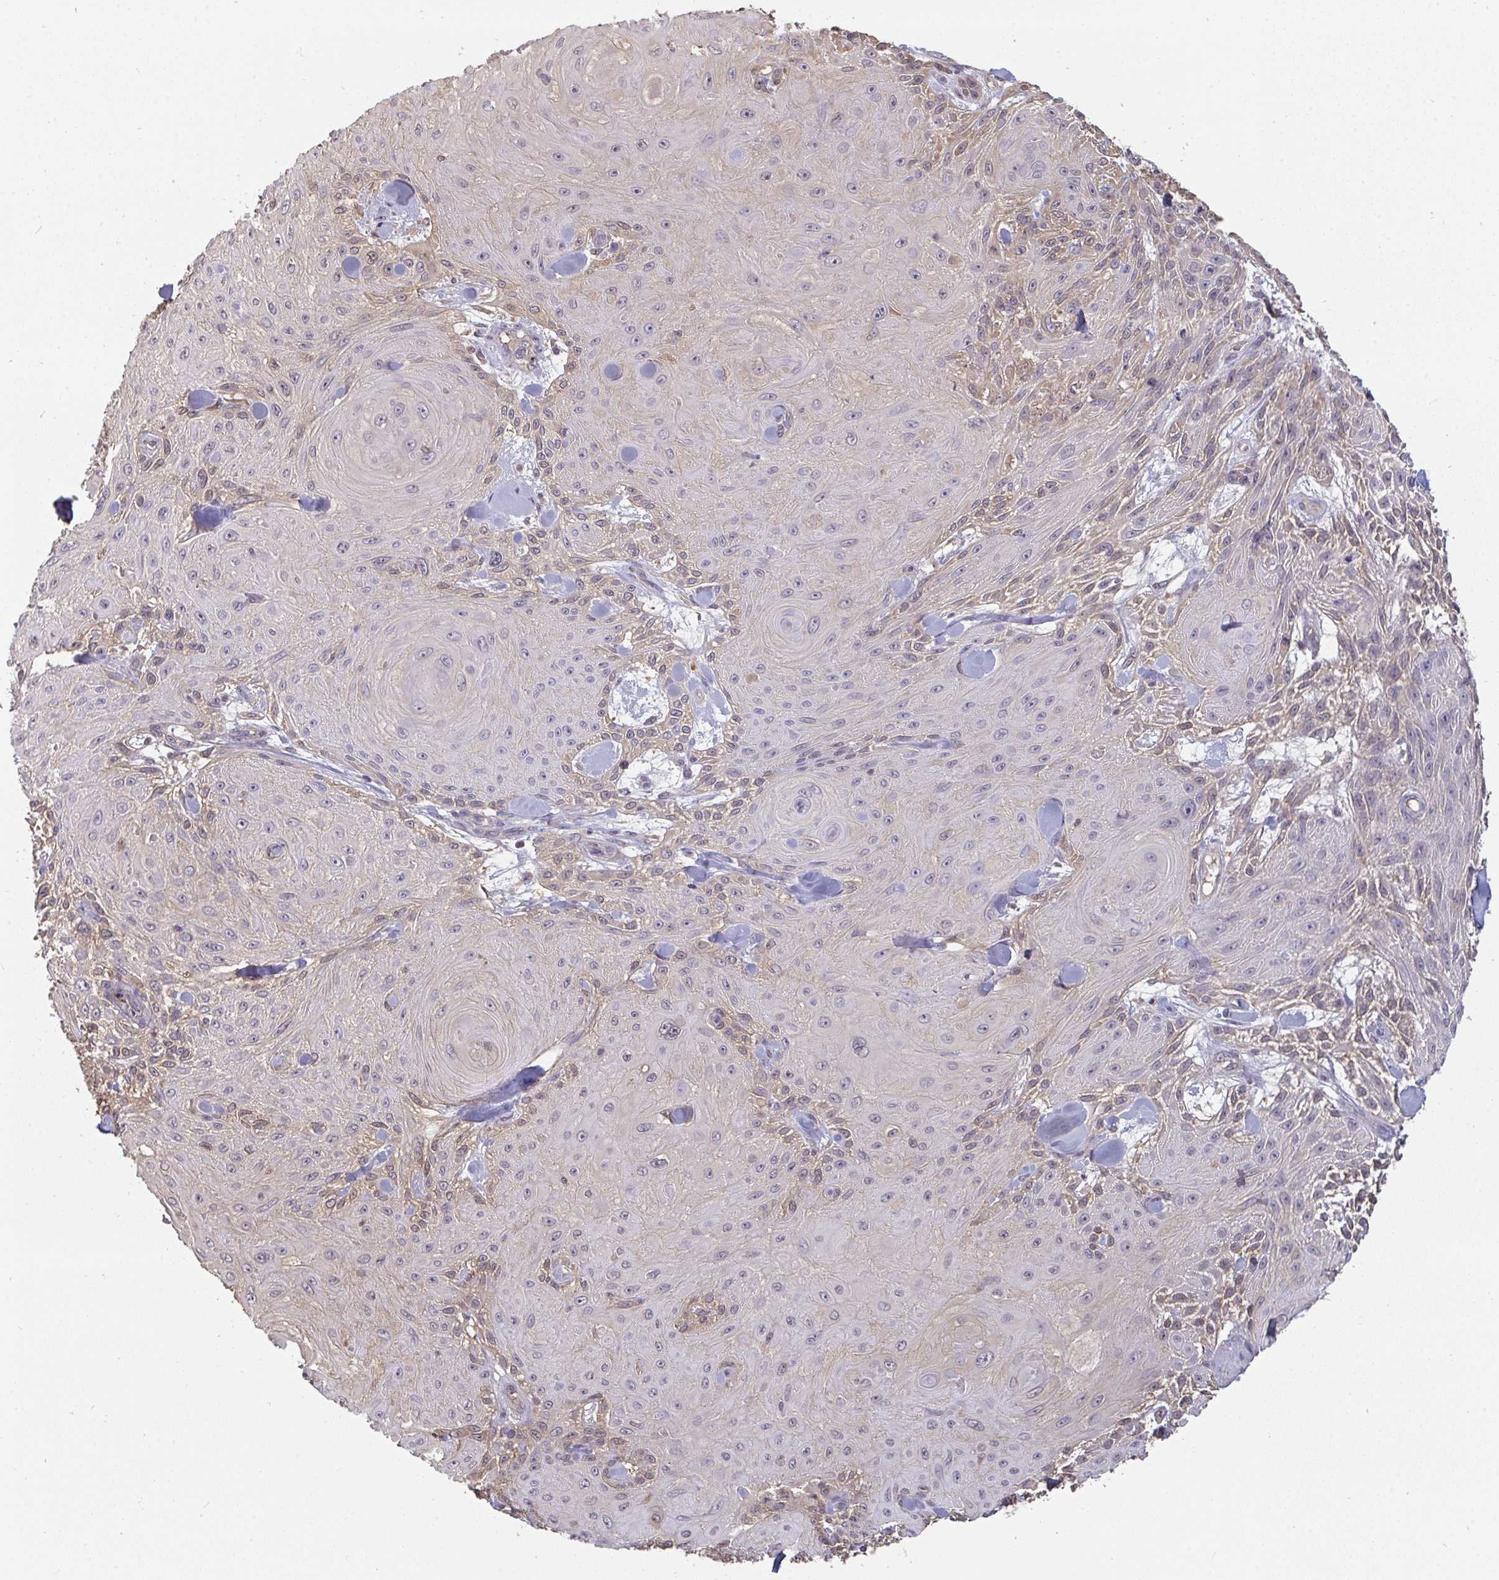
{"staining": {"intensity": "weak", "quantity": "<25%", "location": "cytoplasmic/membranous,nuclear"}, "tissue": "skin cancer", "cell_type": "Tumor cells", "image_type": "cancer", "snomed": [{"axis": "morphology", "description": "Squamous cell carcinoma, NOS"}, {"axis": "topography", "description": "Skin"}], "caption": "The histopathology image demonstrates no staining of tumor cells in squamous cell carcinoma (skin).", "gene": "TTC9C", "patient": {"sex": "male", "age": 88}}